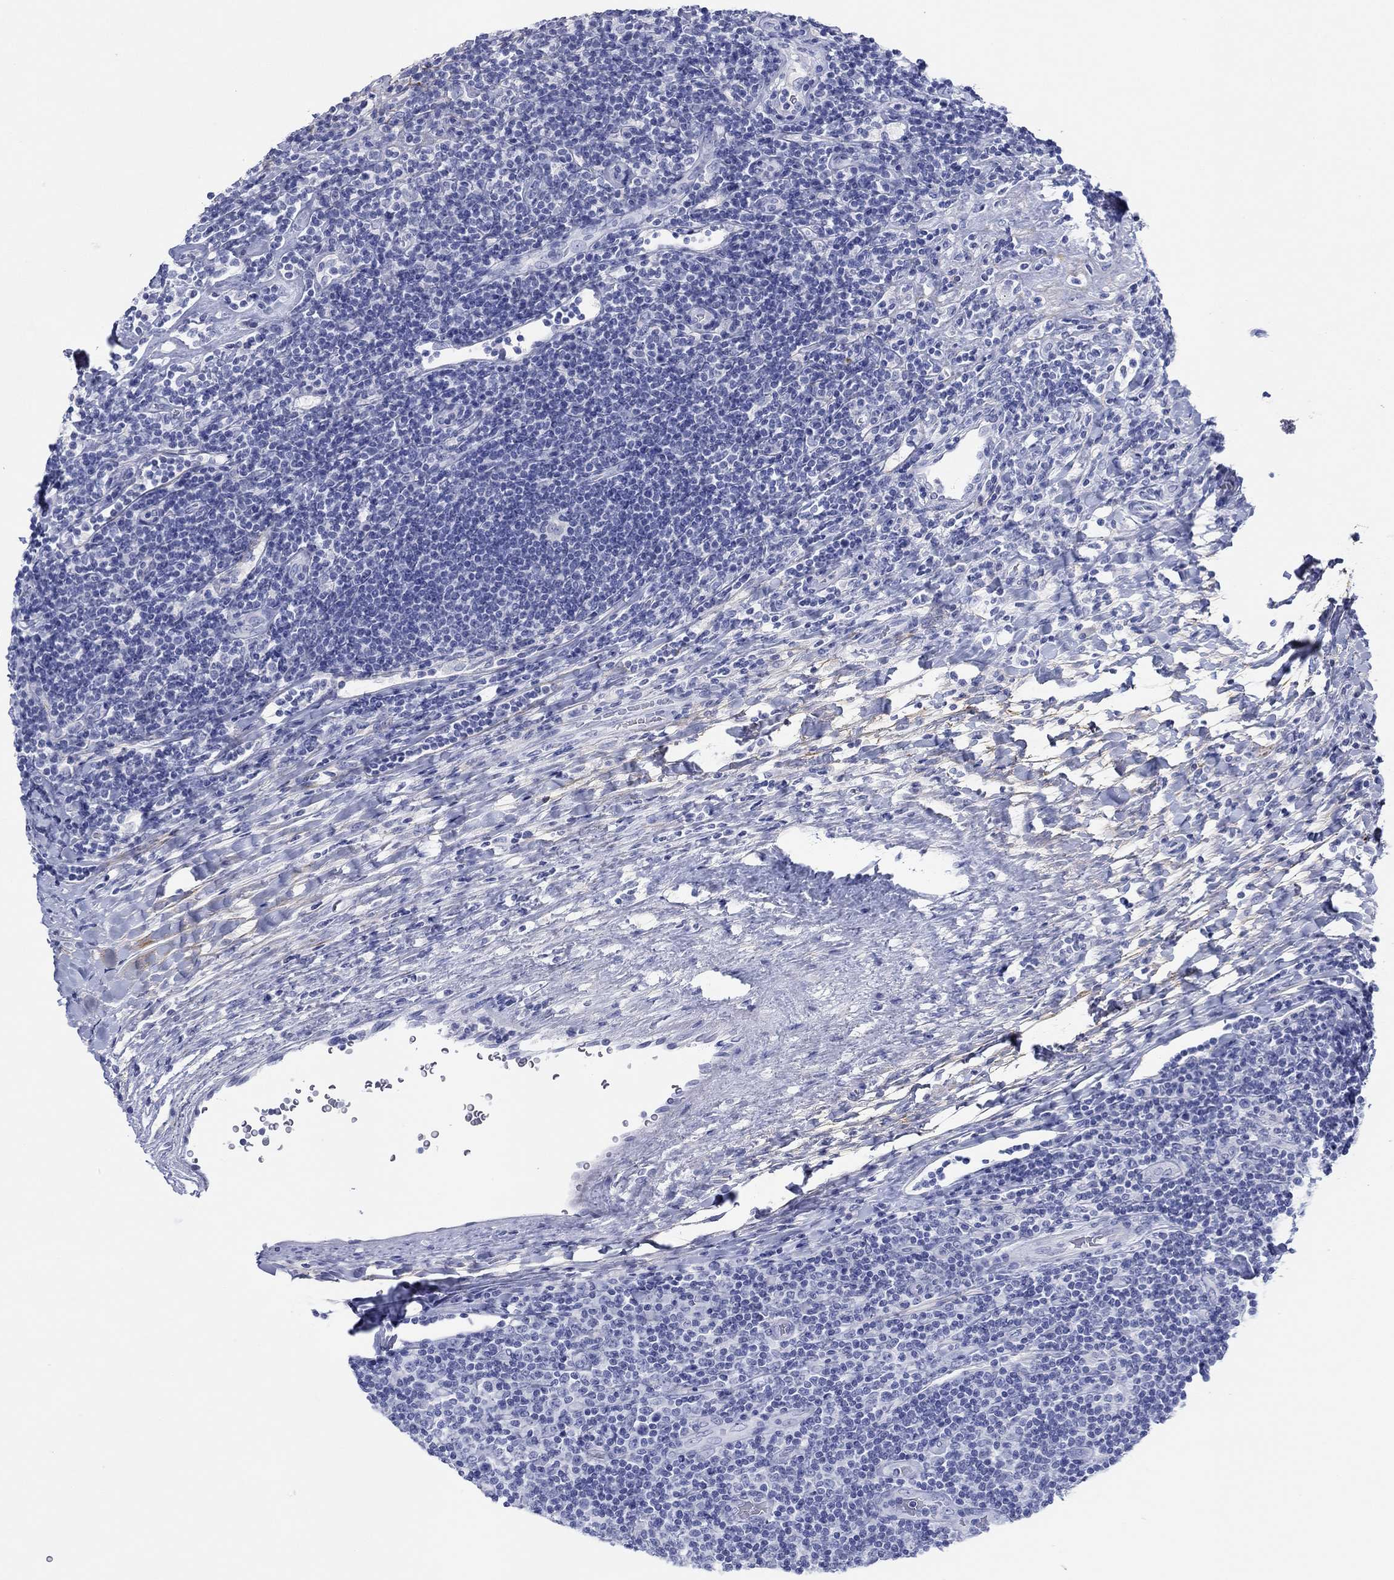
{"staining": {"intensity": "negative", "quantity": "none", "location": "none"}, "tissue": "lymphoma", "cell_type": "Tumor cells", "image_type": "cancer", "snomed": [{"axis": "morphology", "description": "Hodgkin's disease, NOS"}, {"axis": "topography", "description": "Lymph node"}], "caption": "Tumor cells show no significant protein expression in lymphoma.", "gene": "PDYN", "patient": {"sex": "male", "age": 40}}